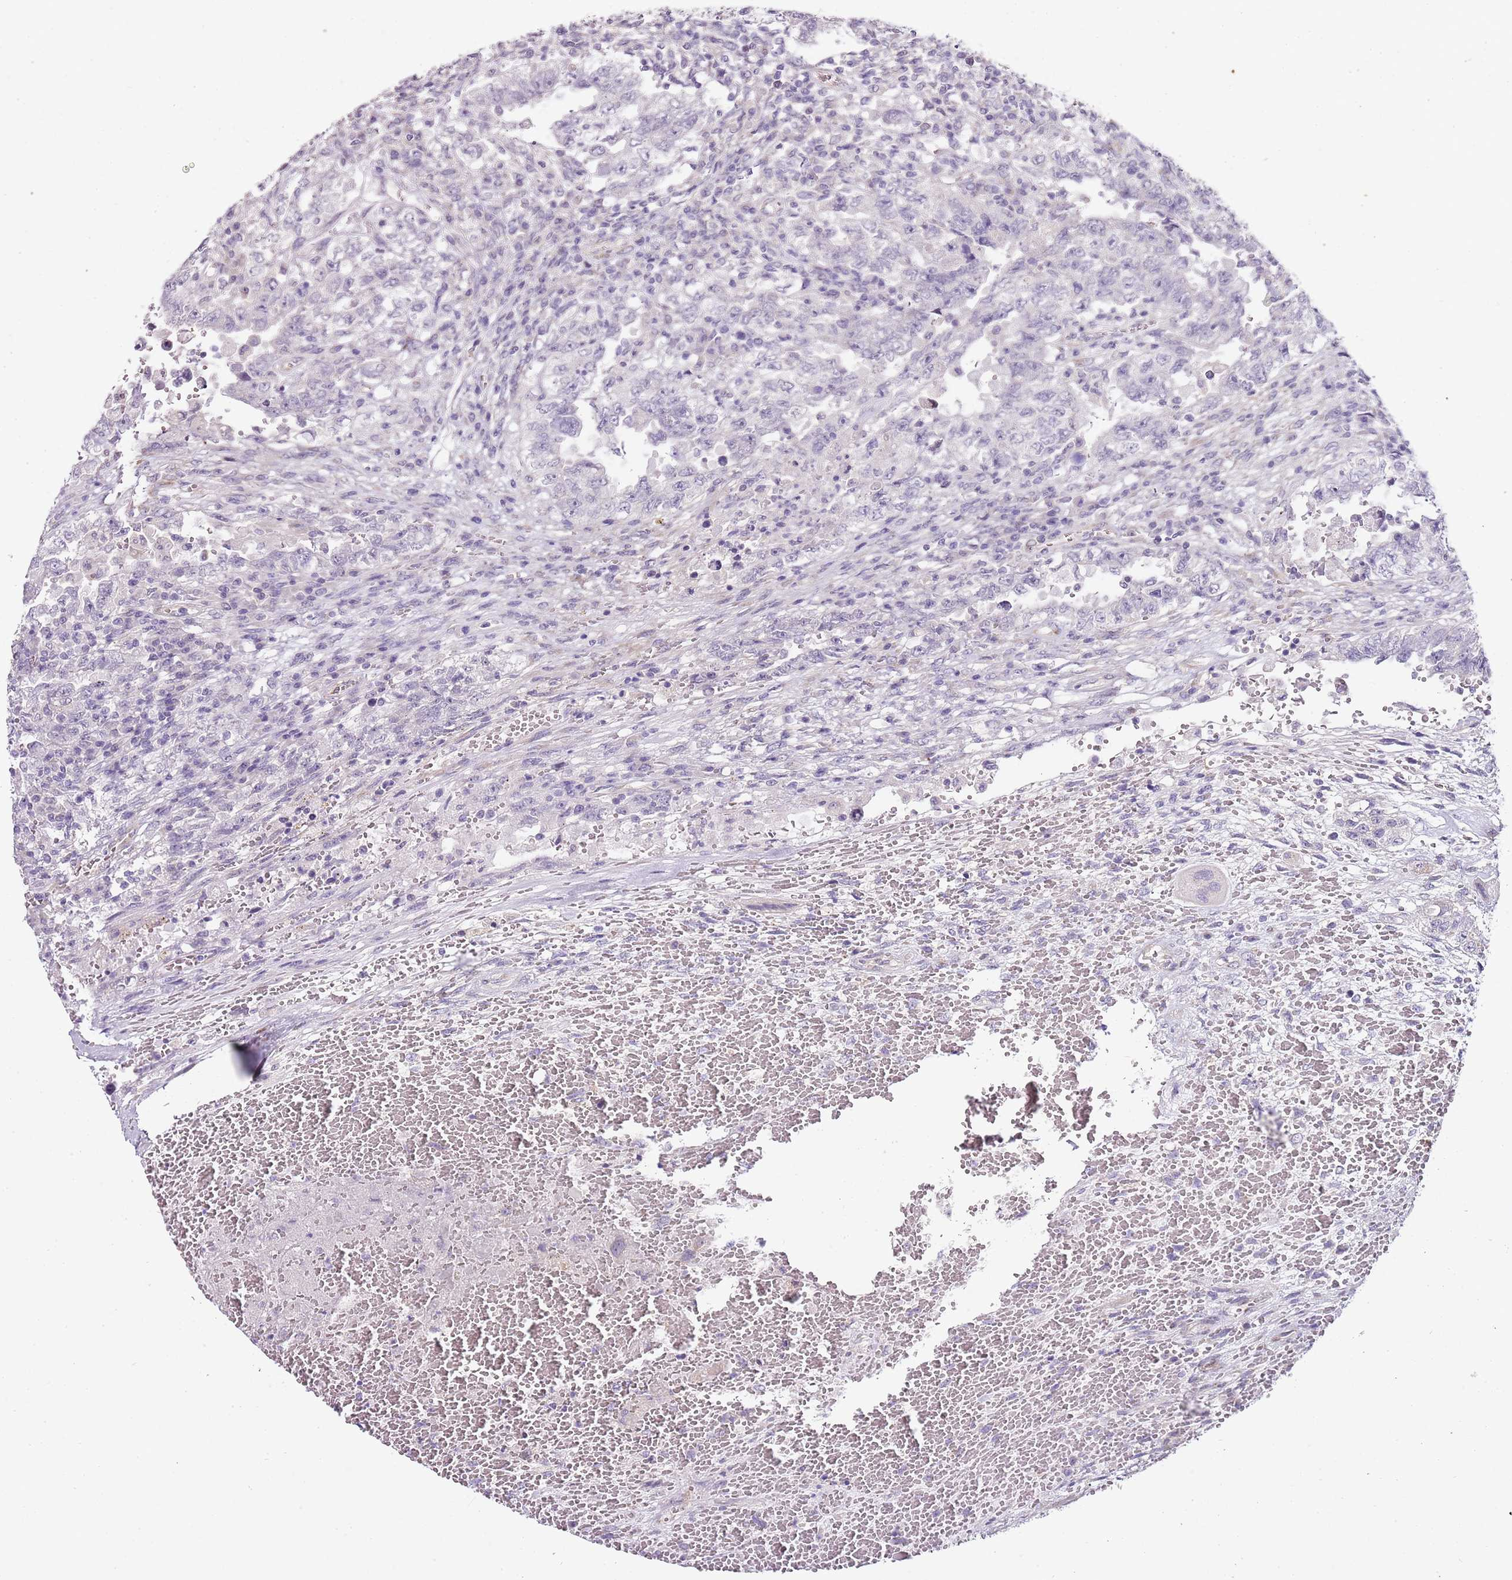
{"staining": {"intensity": "negative", "quantity": "none", "location": "none"}, "tissue": "testis cancer", "cell_type": "Tumor cells", "image_type": "cancer", "snomed": [{"axis": "morphology", "description": "Carcinoma, Embryonal, NOS"}, {"axis": "topography", "description": "Testis"}], "caption": "Embryonal carcinoma (testis) was stained to show a protein in brown. There is no significant expression in tumor cells. (DAB immunohistochemistry (IHC), high magnification).", "gene": "TBC1D9", "patient": {"sex": "male", "age": 26}}